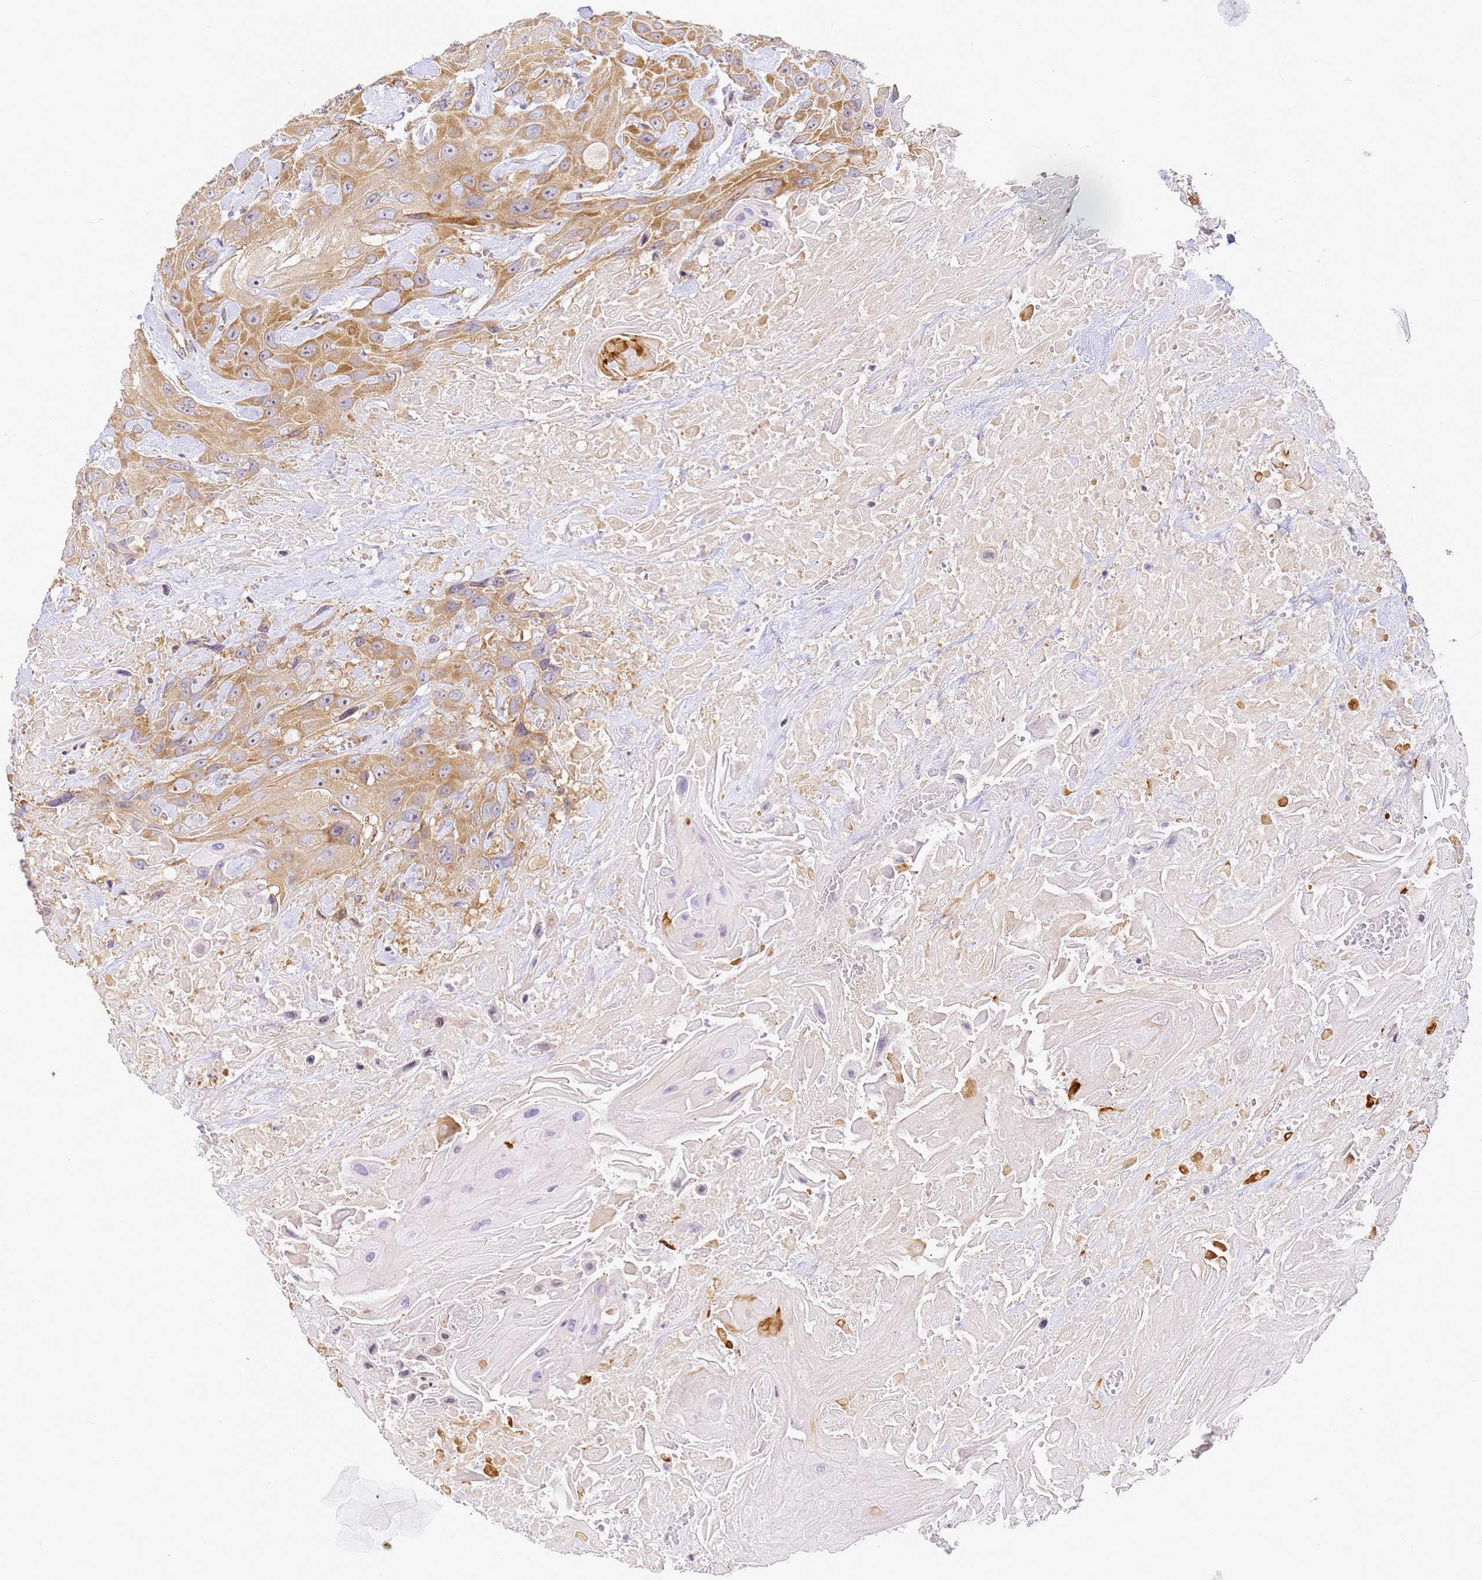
{"staining": {"intensity": "moderate", "quantity": ">75%", "location": "cytoplasmic/membranous"}, "tissue": "head and neck cancer", "cell_type": "Tumor cells", "image_type": "cancer", "snomed": [{"axis": "morphology", "description": "Squamous cell carcinoma, NOS"}, {"axis": "topography", "description": "Head-Neck"}], "caption": "An immunohistochemistry (IHC) image of neoplastic tissue is shown. Protein staining in brown shows moderate cytoplasmic/membranous positivity in head and neck squamous cell carcinoma within tumor cells.", "gene": "RPL13A", "patient": {"sex": "male", "age": 81}}